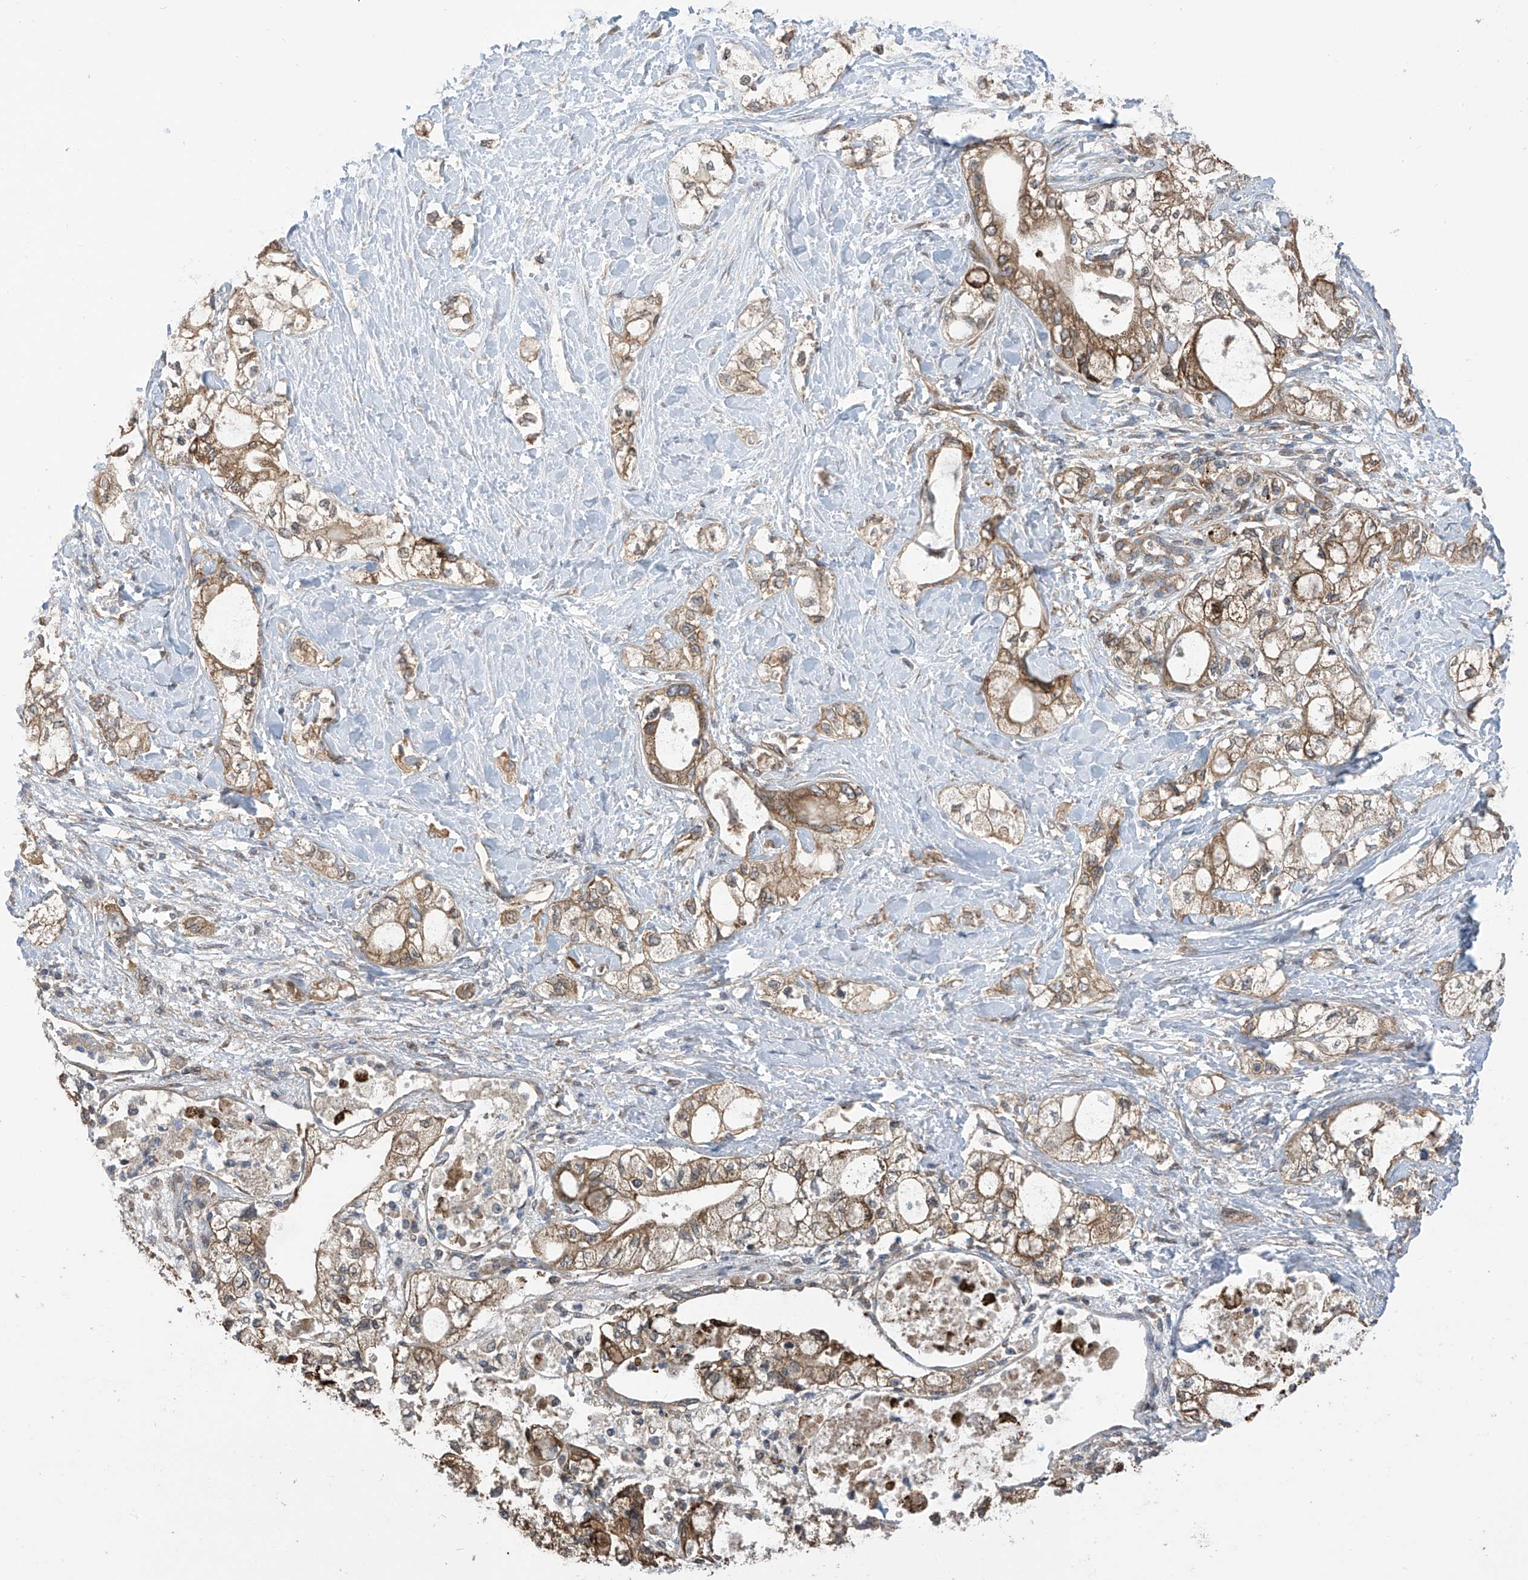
{"staining": {"intensity": "moderate", "quantity": ">75%", "location": "cytoplasmic/membranous"}, "tissue": "pancreatic cancer", "cell_type": "Tumor cells", "image_type": "cancer", "snomed": [{"axis": "morphology", "description": "Adenocarcinoma, NOS"}, {"axis": "topography", "description": "Pancreas"}], "caption": "IHC histopathology image of neoplastic tissue: human pancreatic adenocarcinoma stained using immunohistochemistry (IHC) shows medium levels of moderate protein expression localized specifically in the cytoplasmic/membranous of tumor cells, appearing as a cytoplasmic/membranous brown color.", "gene": "PNPT1", "patient": {"sex": "male", "age": 70}}